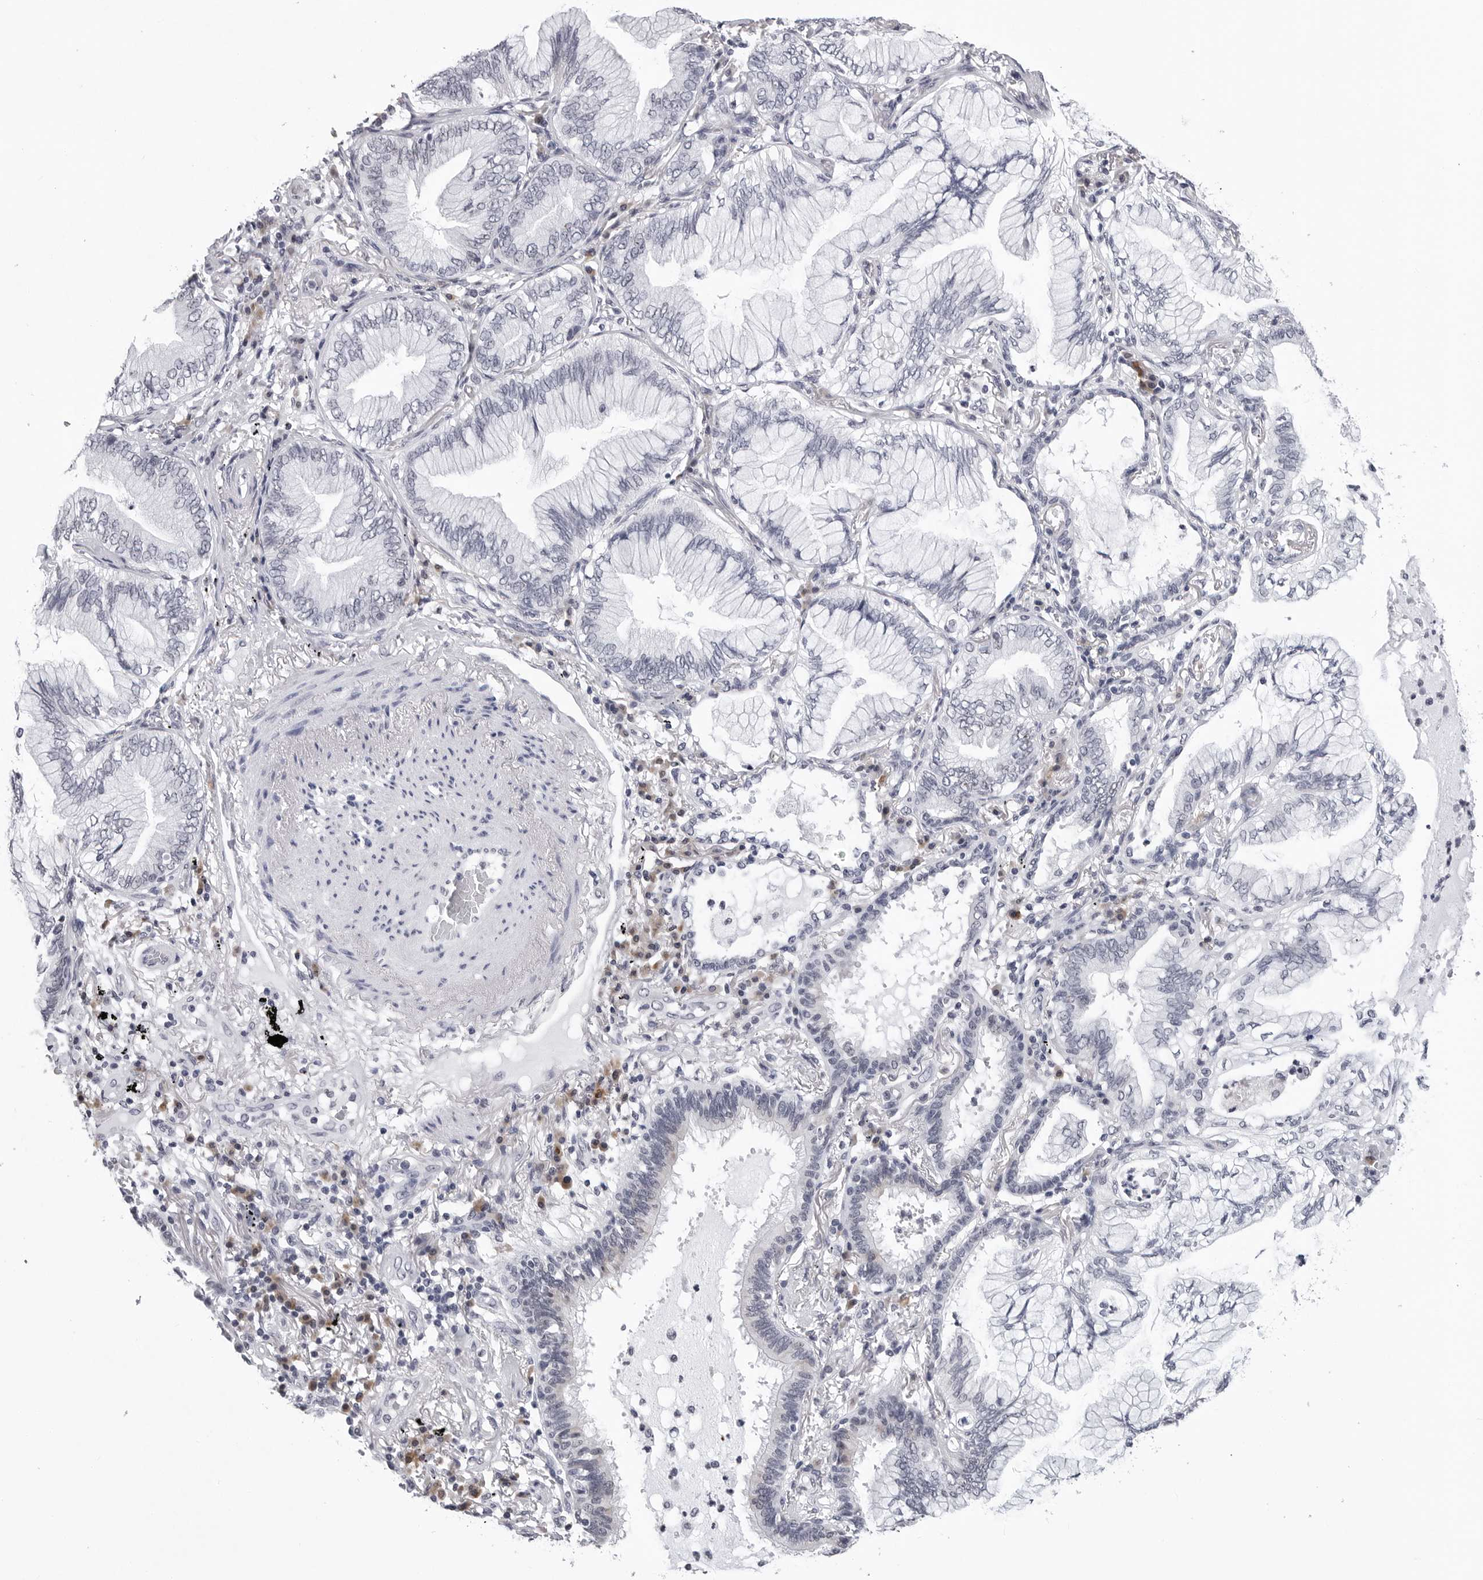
{"staining": {"intensity": "negative", "quantity": "none", "location": "none"}, "tissue": "lung cancer", "cell_type": "Tumor cells", "image_type": "cancer", "snomed": [{"axis": "morphology", "description": "Adenocarcinoma, NOS"}, {"axis": "topography", "description": "Lung"}], "caption": "High power microscopy histopathology image of an IHC photomicrograph of lung adenocarcinoma, revealing no significant staining in tumor cells. (Stains: DAB IHC with hematoxylin counter stain, Microscopy: brightfield microscopy at high magnification).", "gene": "GNL2", "patient": {"sex": "female", "age": 70}}